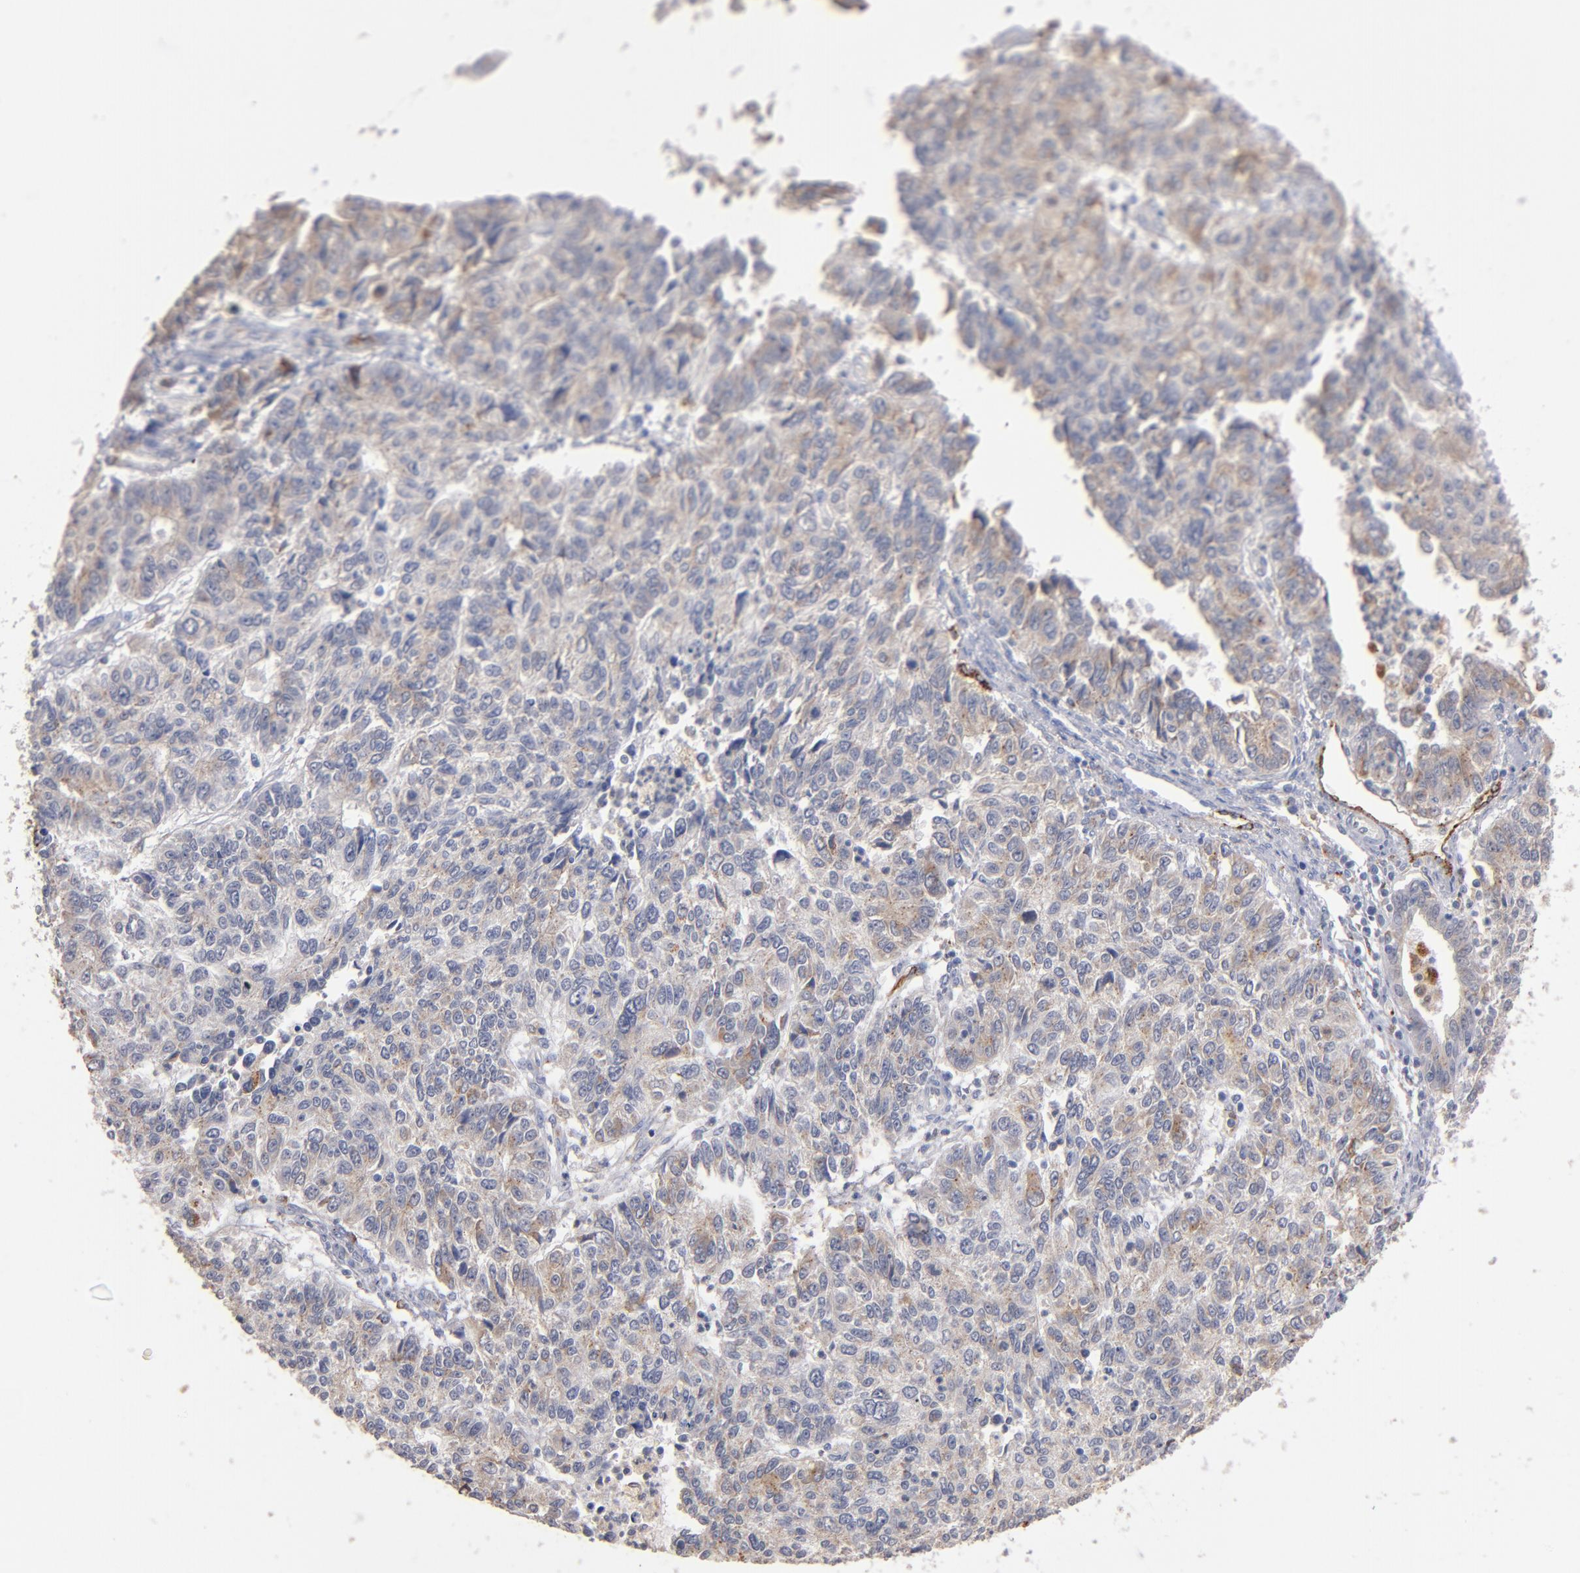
{"staining": {"intensity": "weak", "quantity": "25%-75%", "location": "cytoplasmic/membranous"}, "tissue": "endometrial cancer", "cell_type": "Tumor cells", "image_type": "cancer", "snomed": [{"axis": "morphology", "description": "Adenocarcinoma, NOS"}, {"axis": "topography", "description": "Endometrium"}], "caption": "Immunohistochemical staining of human endometrial cancer demonstrates low levels of weak cytoplasmic/membranous protein expression in about 25%-75% of tumor cells.", "gene": "SELP", "patient": {"sex": "female", "age": 42}}